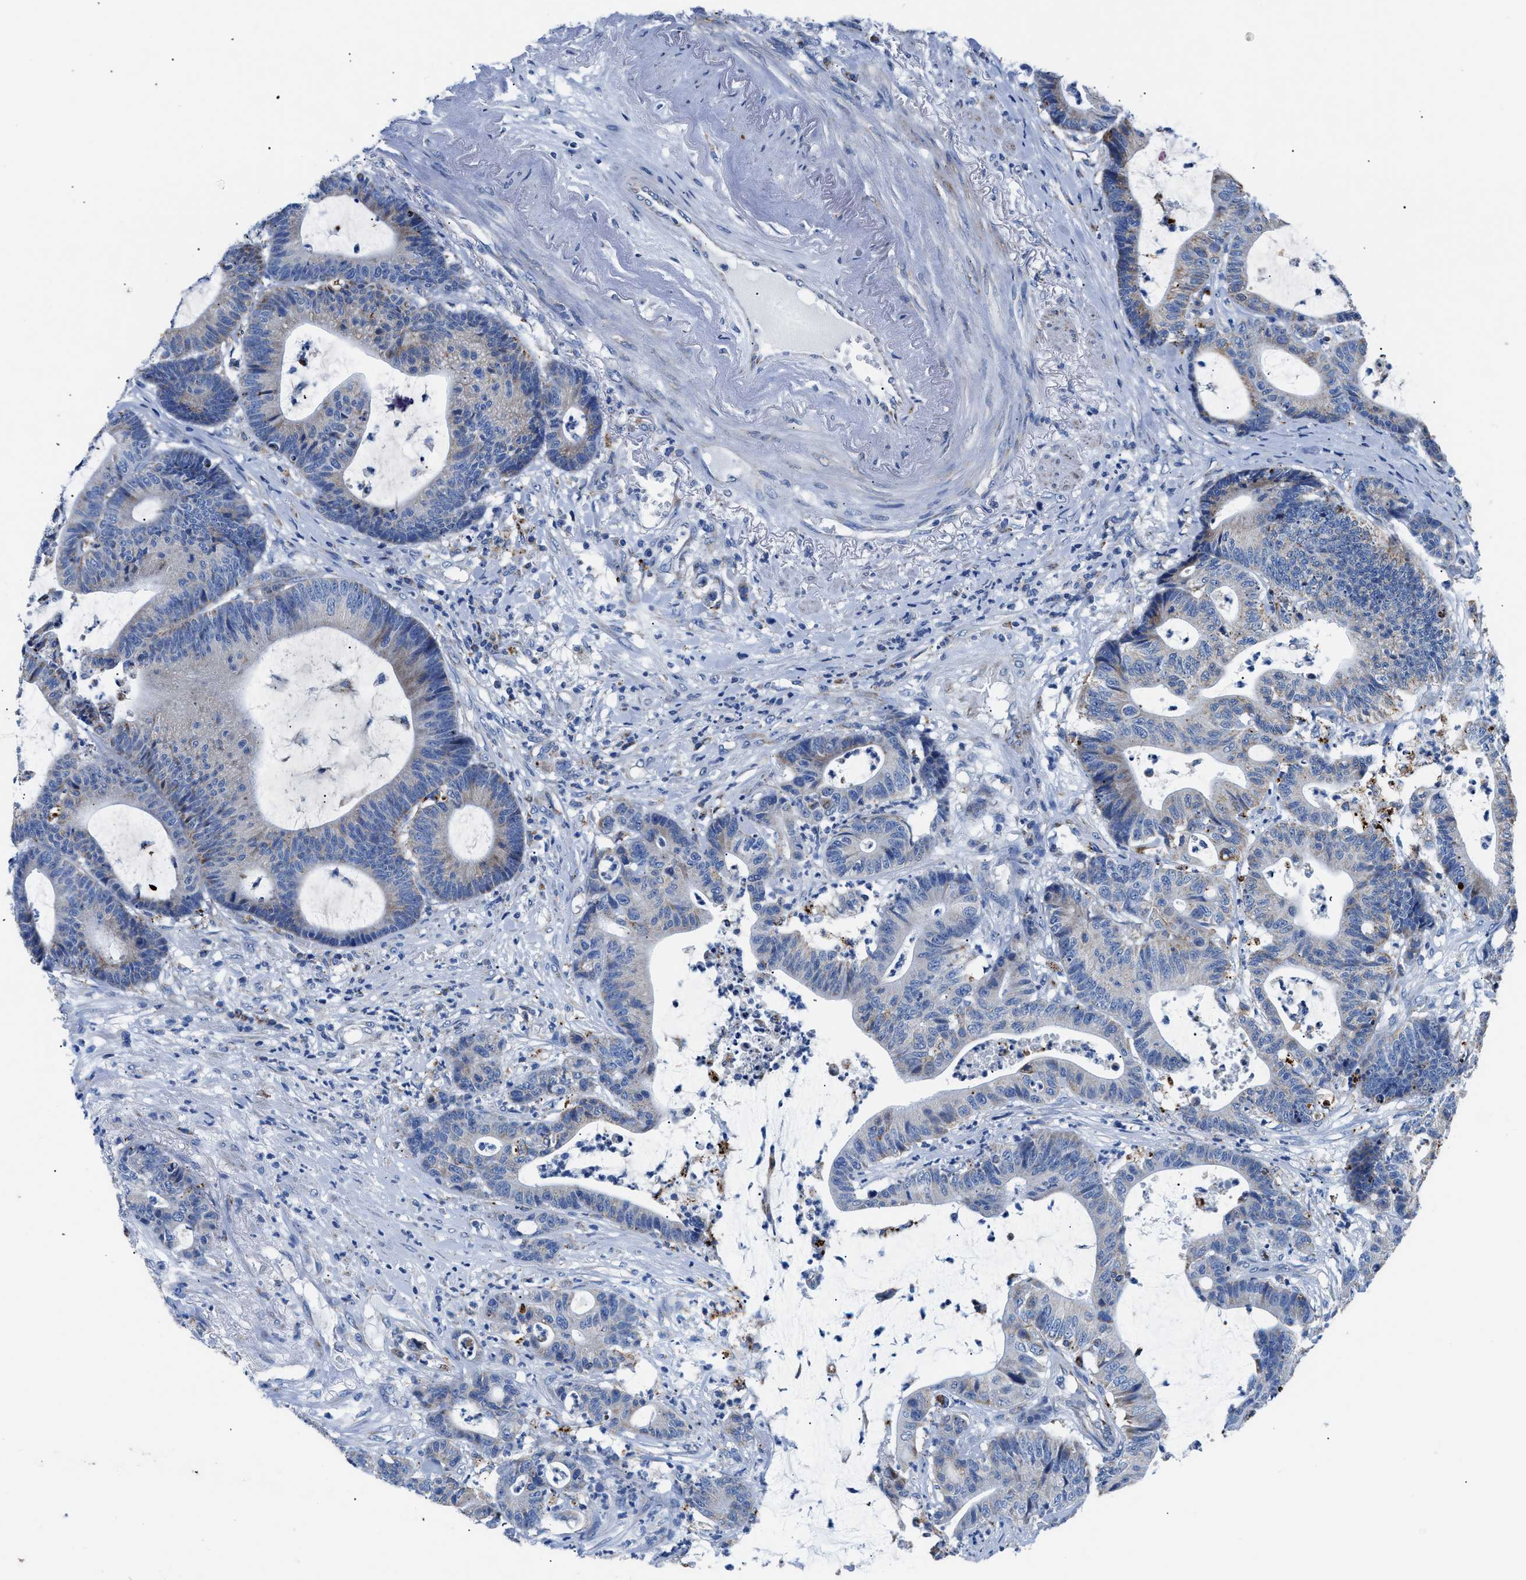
{"staining": {"intensity": "moderate", "quantity": "<25%", "location": "cytoplasmic/membranous"}, "tissue": "colorectal cancer", "cell_type": "Tumor cells", "image_type": "cancer", "snomed": [{"axis": "morphology", "description": "Adenocarcinoma, NOS"}, {"axis": "topography", "description": "Colon"}], "caption": "Colorectal adenocarcinoma was stained to show a protein in brown. There is low levels of moderate cytoplasmic/membranous staining in approximately <25% of tumor cells. (DAB = brown stain, brightfield microscopy at high magnification).", "gene": "ZDHHC3", "patient": {"sex": "female", "age": 84}}